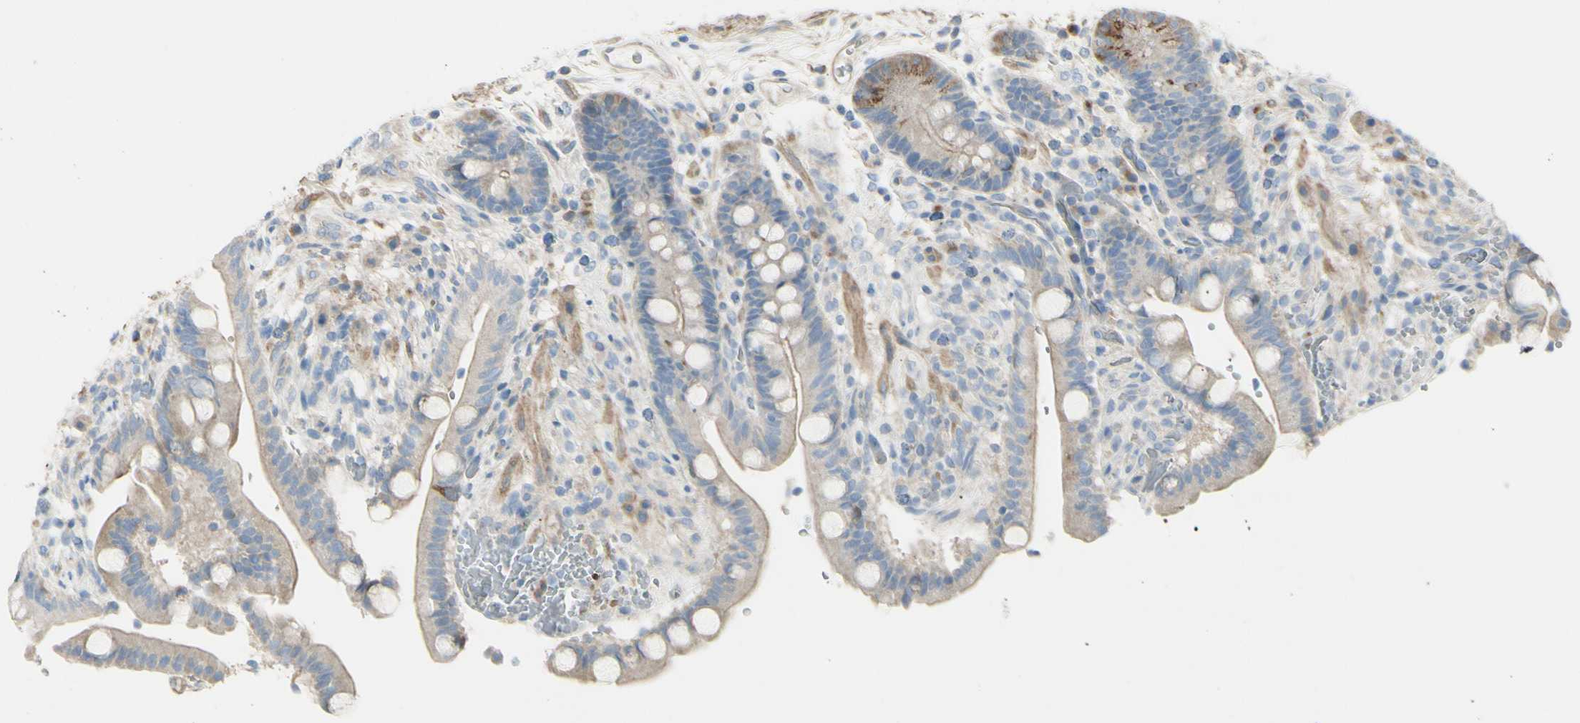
{"staining": {"intensity": "moderate", "quantity": "25%-75%", "location": "cytoplasmic/membranous"}, "tissue": "colon", "cell_type": "Endothelial cells", "image_type": "normal", "snomed": [{"axis": "morphology", "description": "Normal tissue, NOS"}, {"axis": "topography", "description": "Colon"}], "caption": "Benign colon was stained to show a protein in brown. There is medium levels of moderate cytoplasmic/membranous staining in about 25%-75% of endothelial cells. Immunohistochemistry (ihc) stains the protein of interest in brown and the nuclei are stained blue.", "gene": "NCBP2L", "patient": {"sex": "male", "age": 73}}